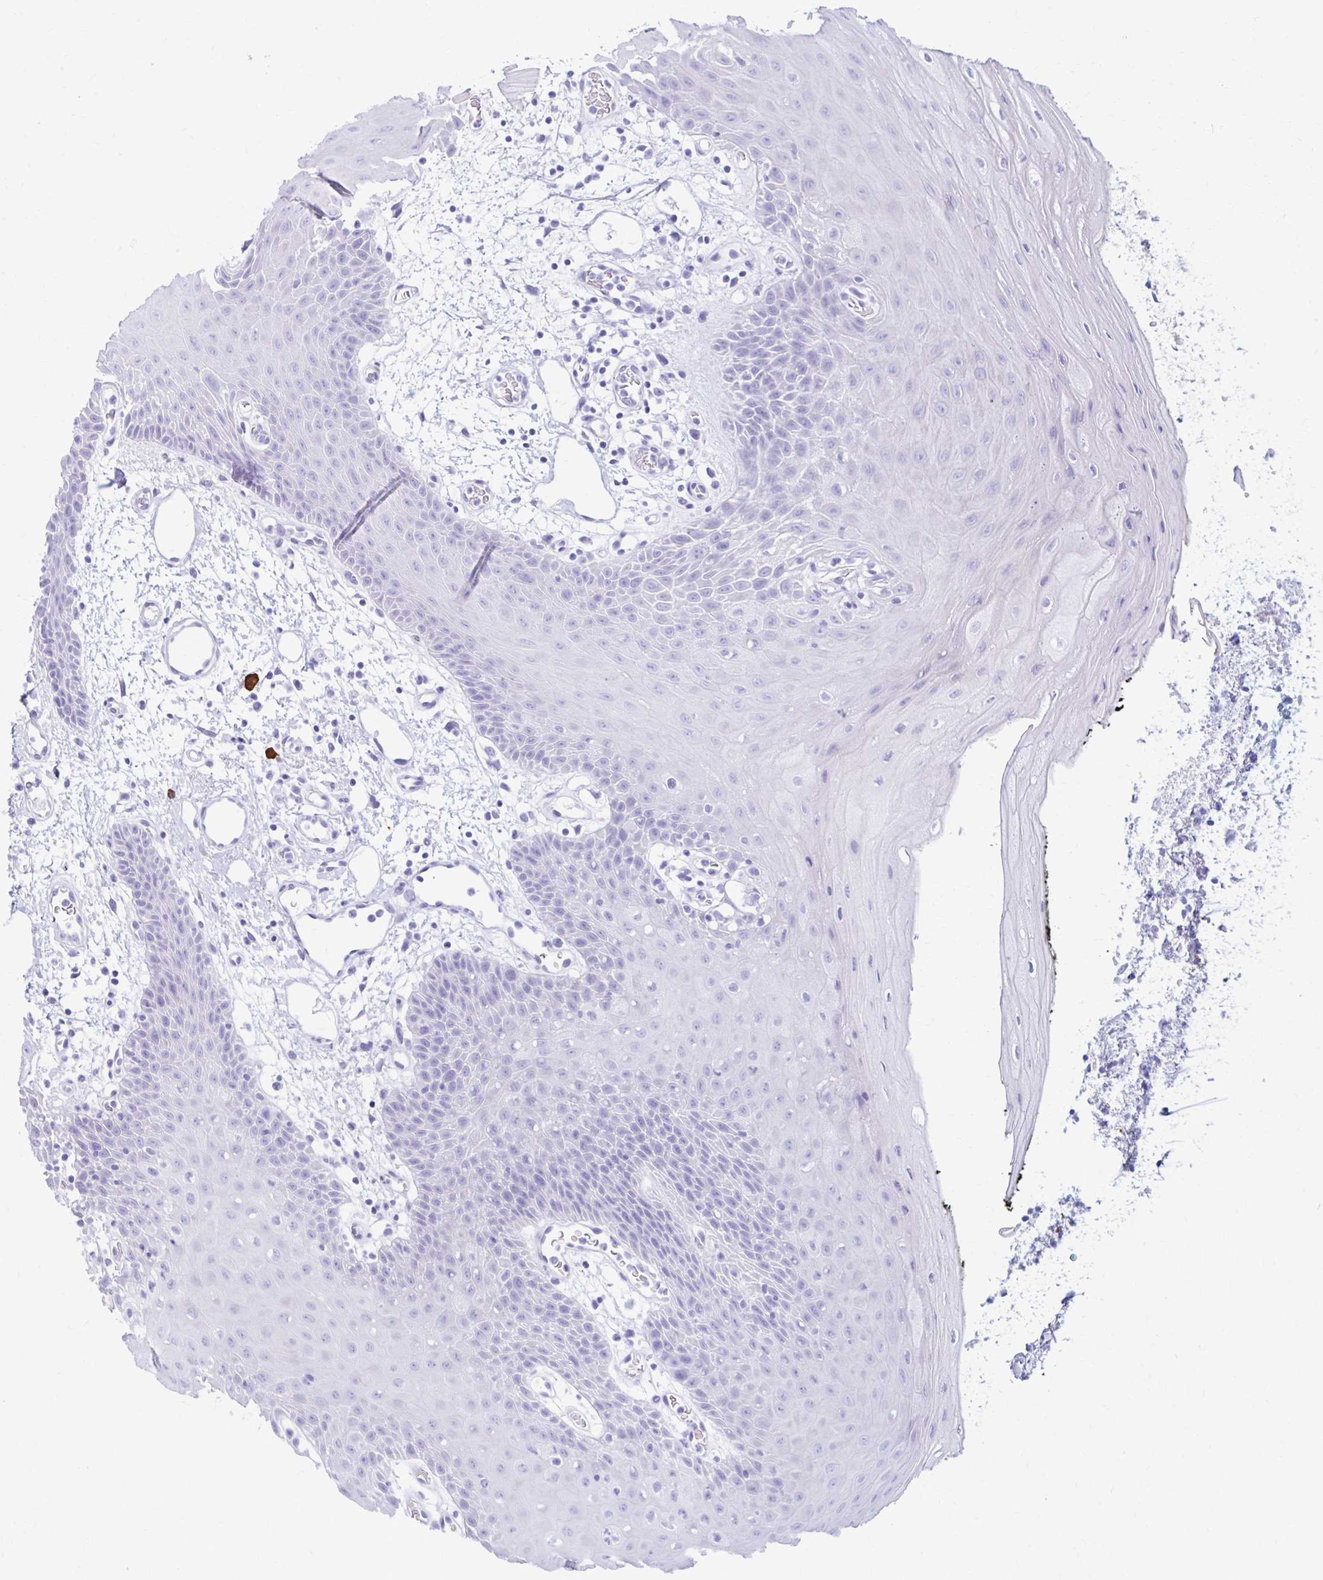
{"staining": {"intensity": "negative", "quantity": "none", "location": "none"}, "tissue": "oral mucosa", "cell_type": "Squamous epithelial cells", "image_type": "normal", "snomed": [{"axis": "morphology", "description": "Normal tissue, NOS"}, {"axis": "topography", "description": "Oral tissue"}], "caption": "Immunohistochemical staining of normal human oral mucosa shows no significant positivity in squamous epithelial cells. (DAB (3,3'-diaminobenzidine) IHC, high magnification).", "gene": "NSG2", "patient": {"sex": "female", "age": 59}}